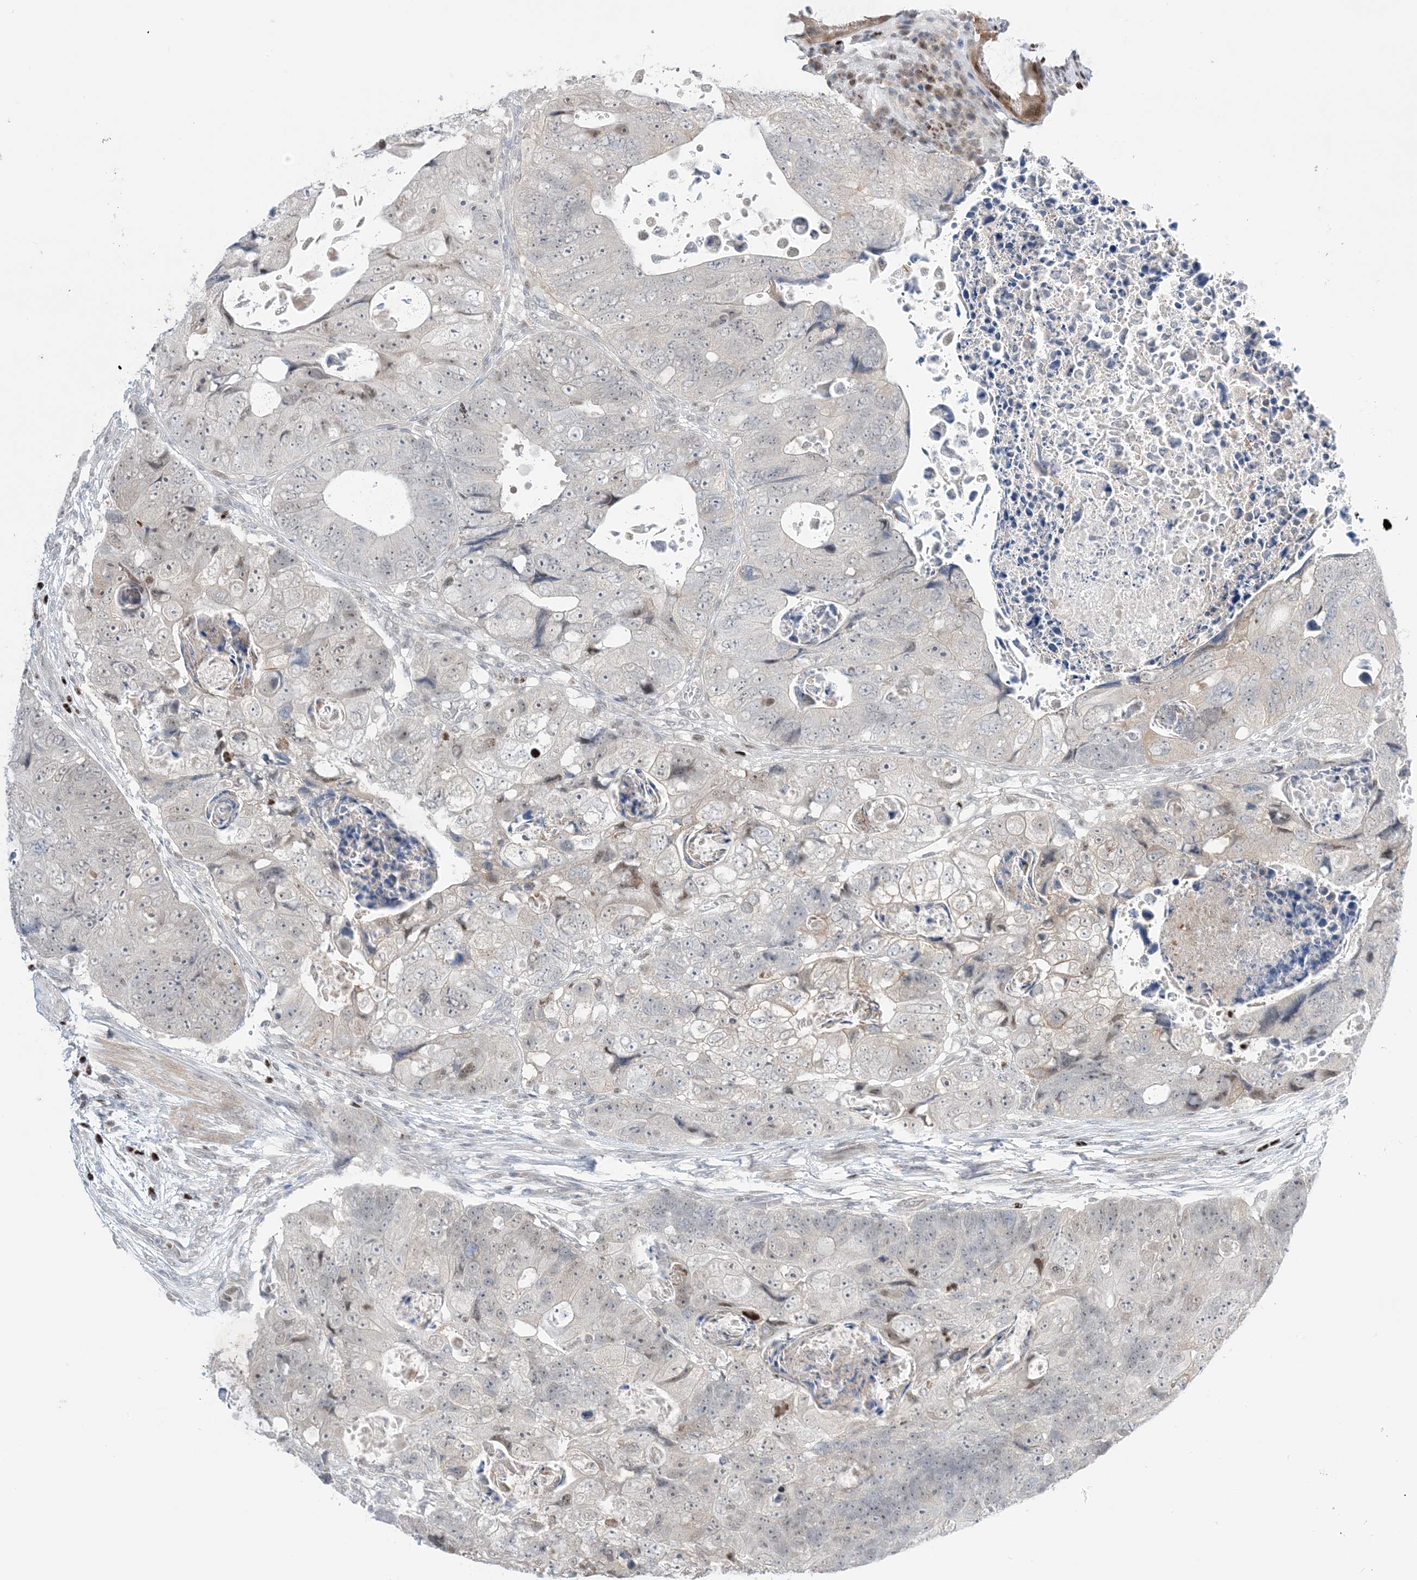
{"staining": {"intensity": "negative", "quantity": "none", "location": "none"}, "tissue": "colorectal cancer", "cell_type": "Tumor cells", "image_type": "cancer", "snomed": [{"axis": "morphology", "description": "Adenocarcinoma, NOS"}, {"axis": "topography", "description": "Rectum"}], "caption": "Tumor cells are negative for brown protein staining in colorectal cancer (adenocarcinoma). Nuclei are stained in blue.", "gene": "TFPT", "patient": {"sex": "male", "age": 59}}